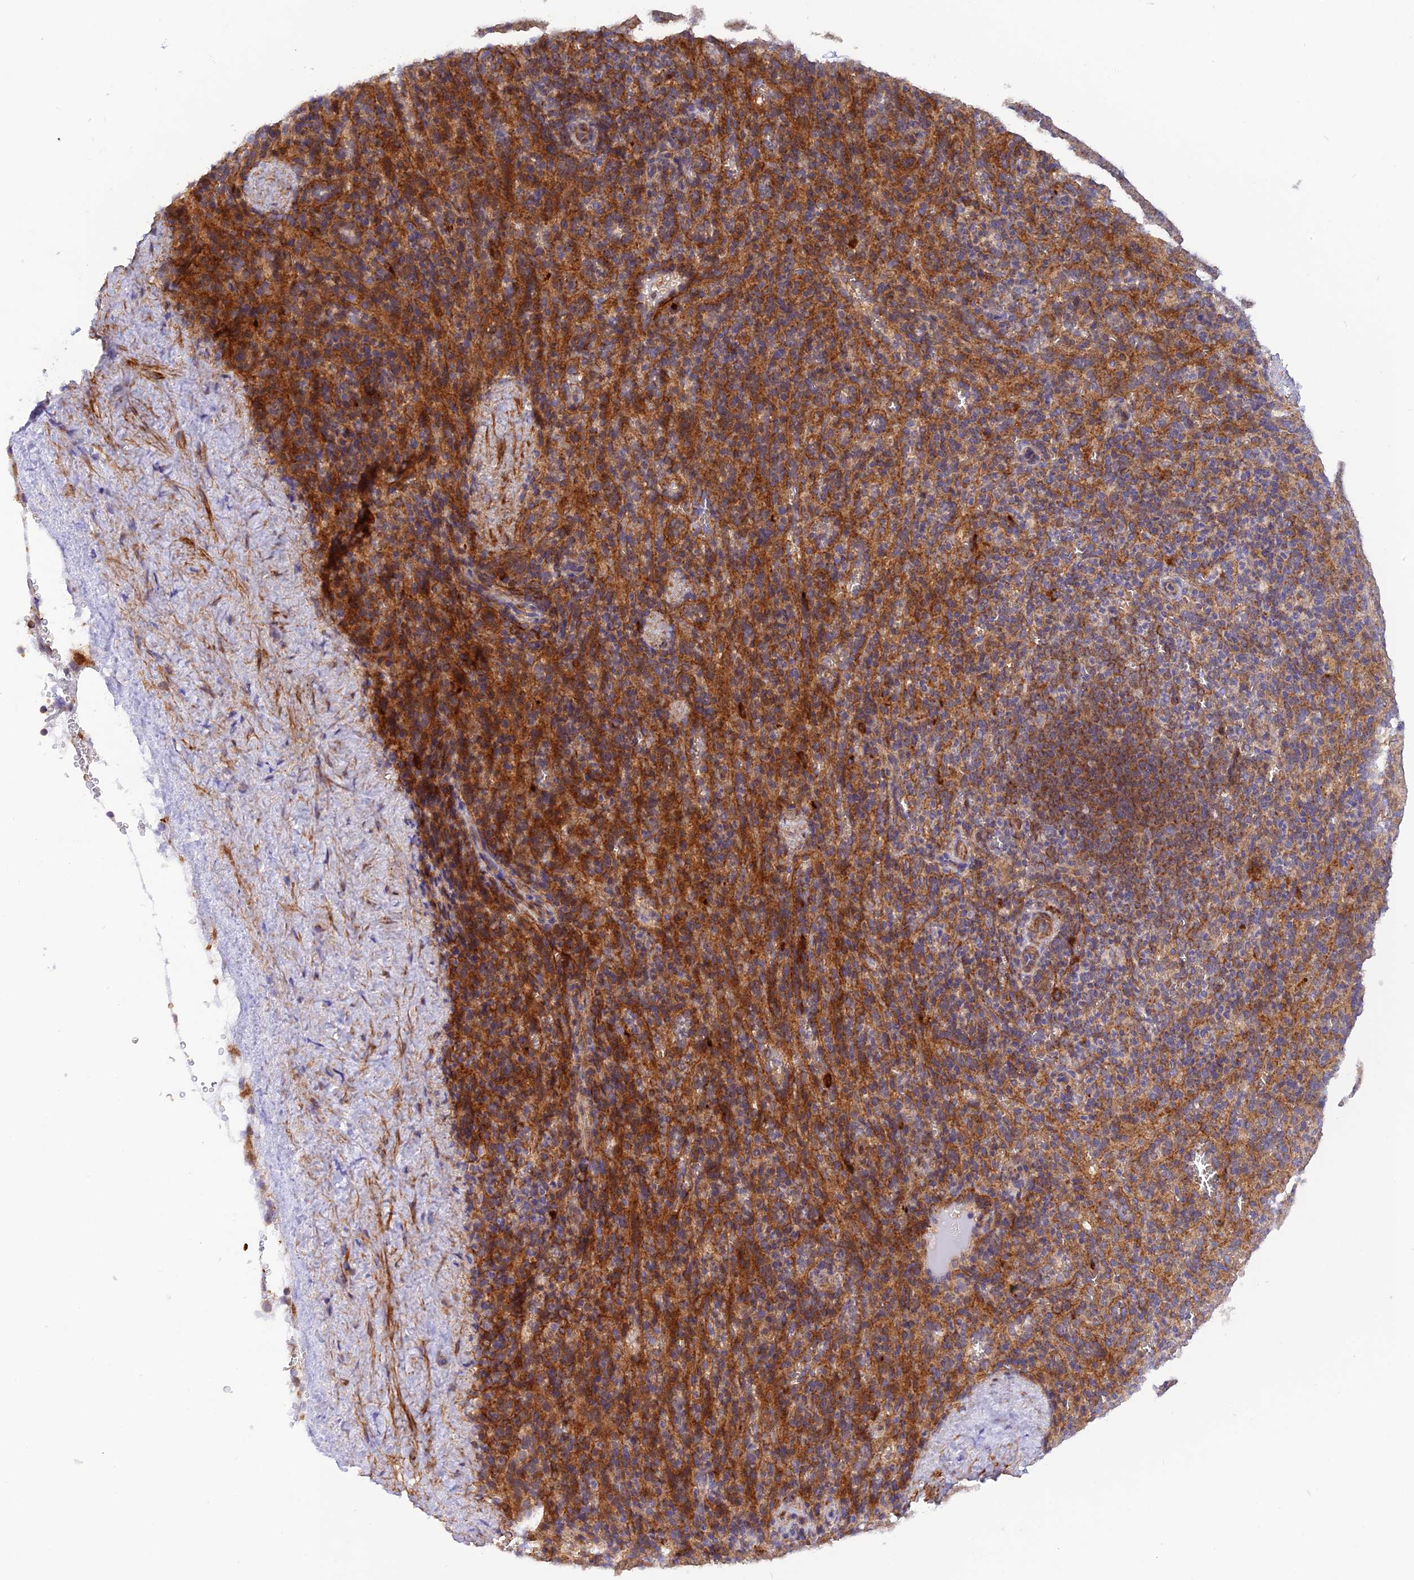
{"staining": {"intensity": "moderate", "quantity": "<25%", "location": "cytoplasmic/membranous"}, "tissue": "spleen", "cell_type": "Cells in red pulp", "image_type": "normal", "snomed": [{"axis": "morphology", "description": "Normal tissue, NOS"}, {"axis": "topography", "description": "Spleen"}], "caption": "A low amount of moderate cytoplasmic/membranous expression is seen in approximately <25% of cells in red pulp in benign spleen.", "gene": "WDFY4", "patient": {"sex": "female", "age": 21}}